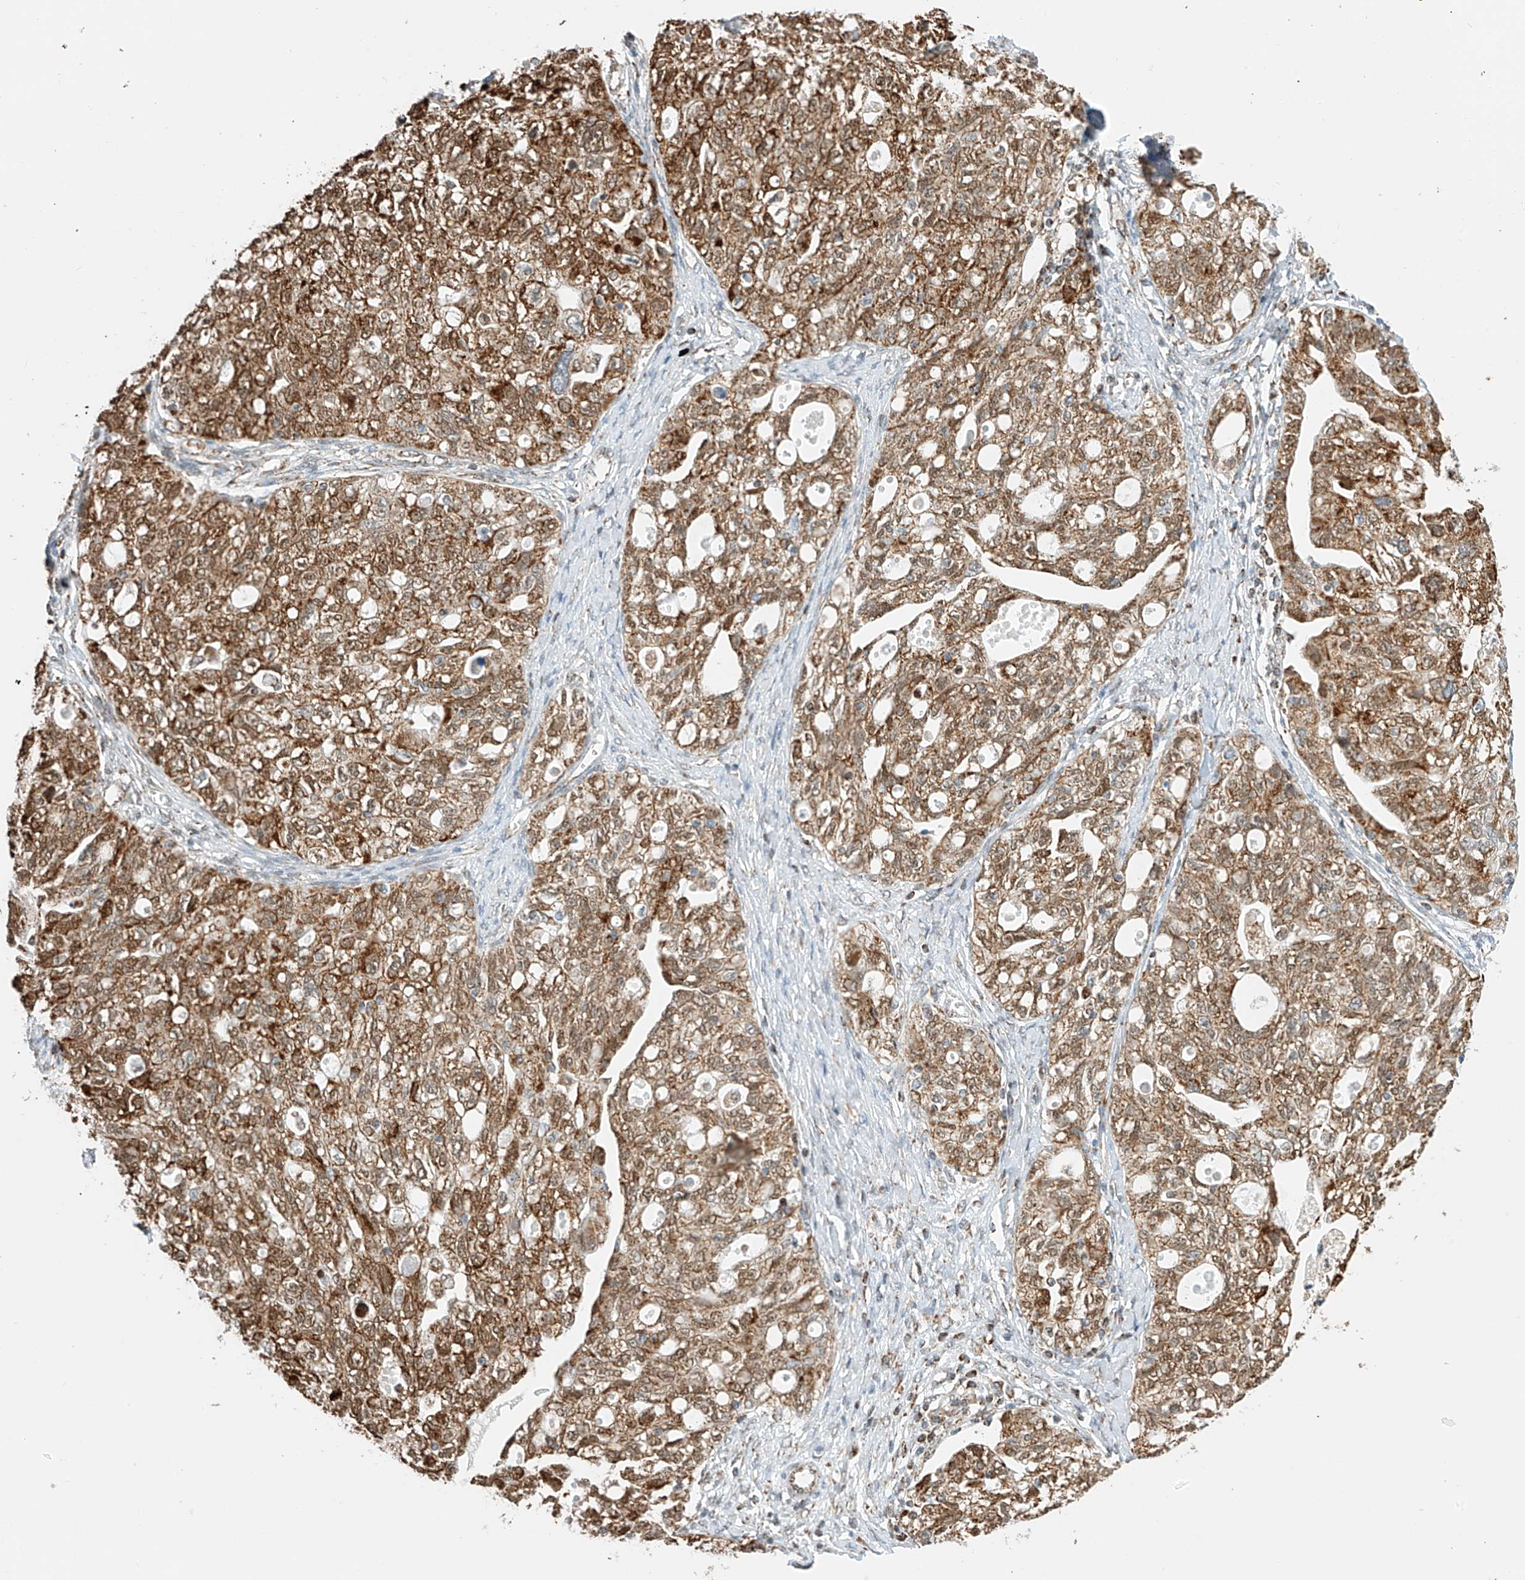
{"staining": {"intensity": "moderate", "quantity": ">75%", "location": "cytoplasmic/membranous"}, "tissue": "ovarian cancer", "cell_type": "Tumor cells", "image_type": "cancer", "snomed": [{"axis": "morphology", "description": "Carcinoma, NOS"}, {"axis": "morphology", "description": "Cystadenocarcinoma, serous, NOS"}, {"axis": "topography", "description": "Ovary"}], "caption": "Immunohistochemistry of ovarian cancer shows medium levels of moderate cytoplasmic/membranous staining in about >75% of tumor cells.", "gene": "PPA2", "patient": {"sex": "female", "age": 69}}